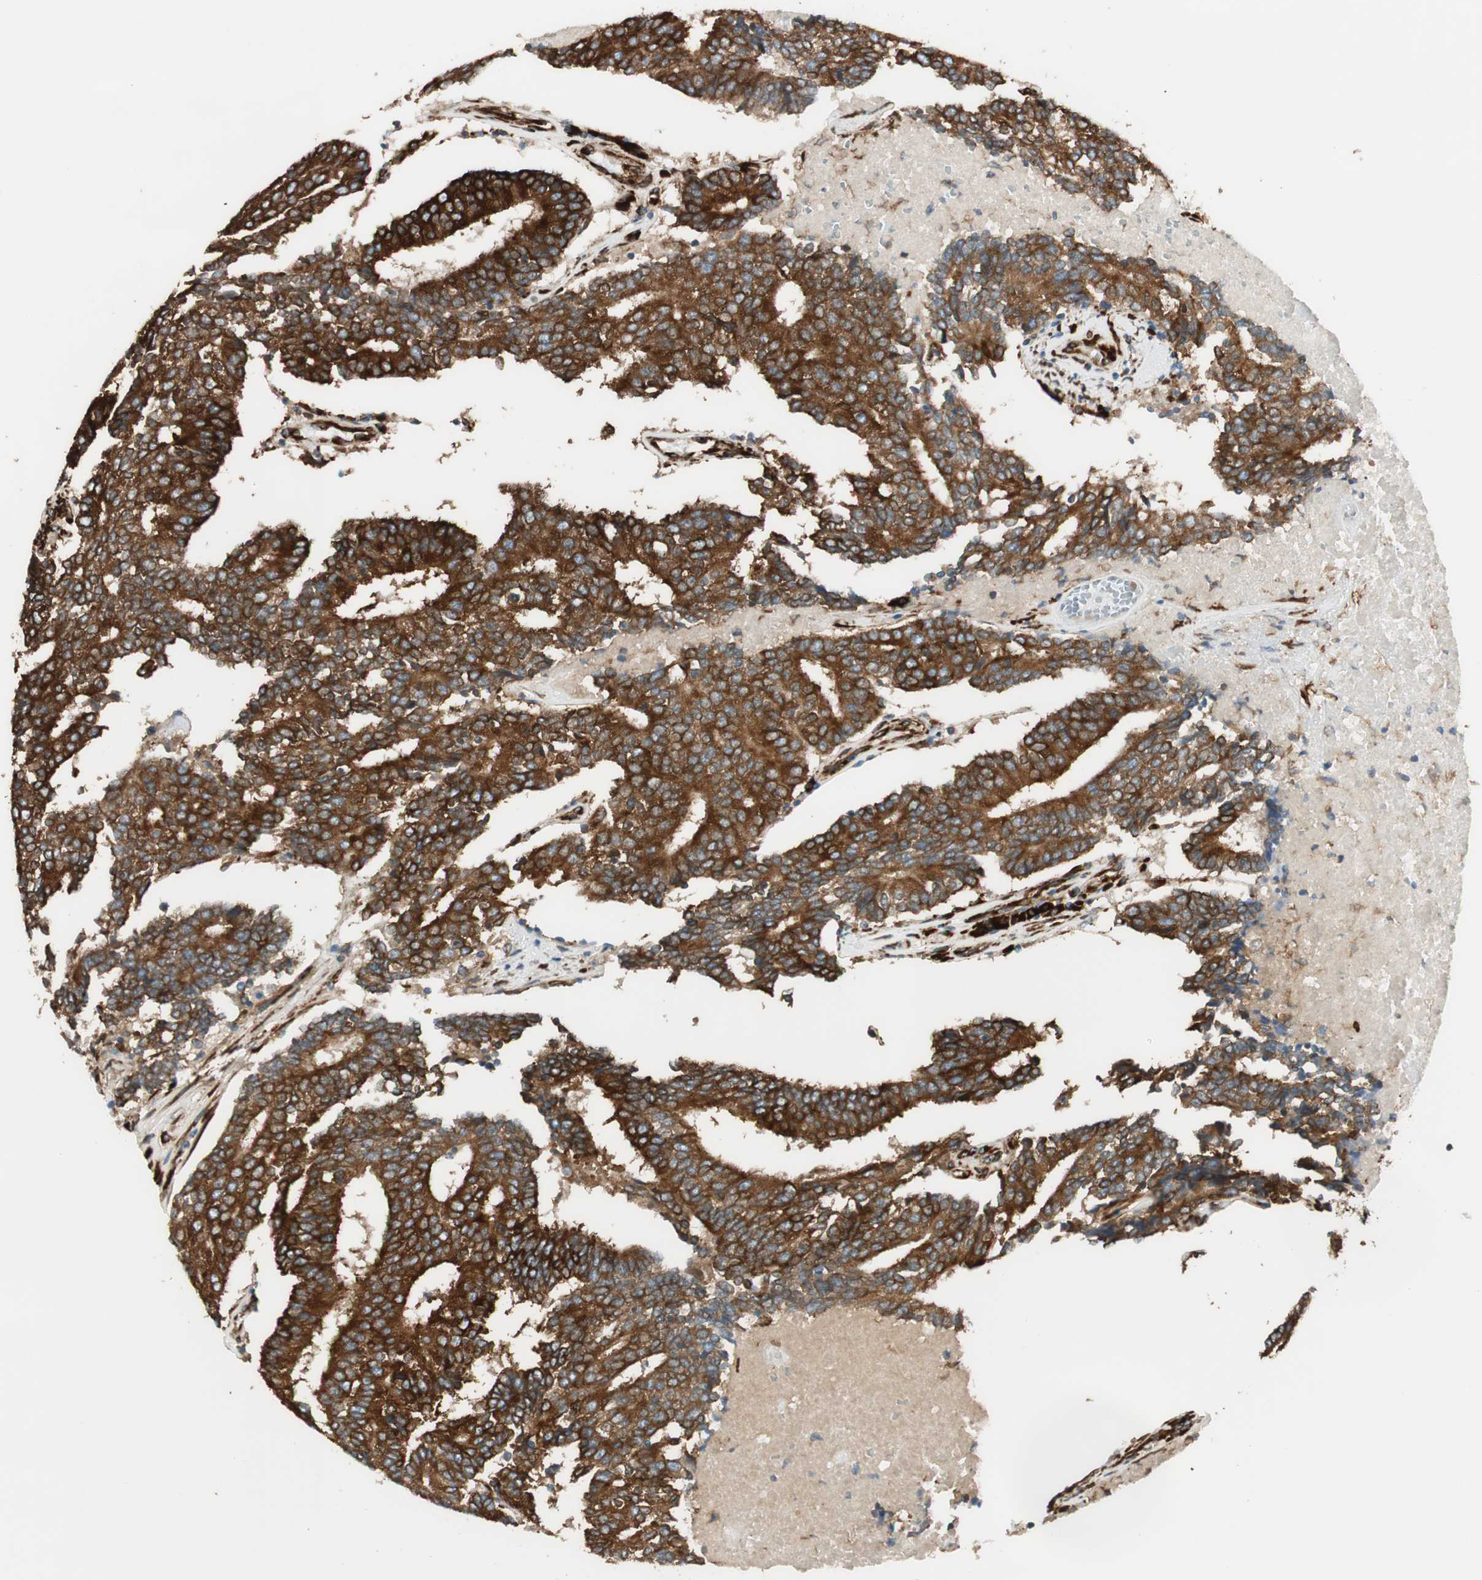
{"staining": {"intensity": "strong", "quantity": ">75%", "location": "cytoplasmic/membranous"}, "tissue": "prostate cancer", "cell_type": "Tumor cells", "image_type": "cancer", "snomed": [{"axis": "morphology", "description": "Adenocarcinoma, High grade"}, {"axis": "topography", "description": "Prostate"}], "caption": "Human prostate adenocarcinoma (high-grade) stained with a protein marker shows strong staining in tumor cells.", "gene": "RRBP1", "patient": {"sex": "male", "age": 55}}